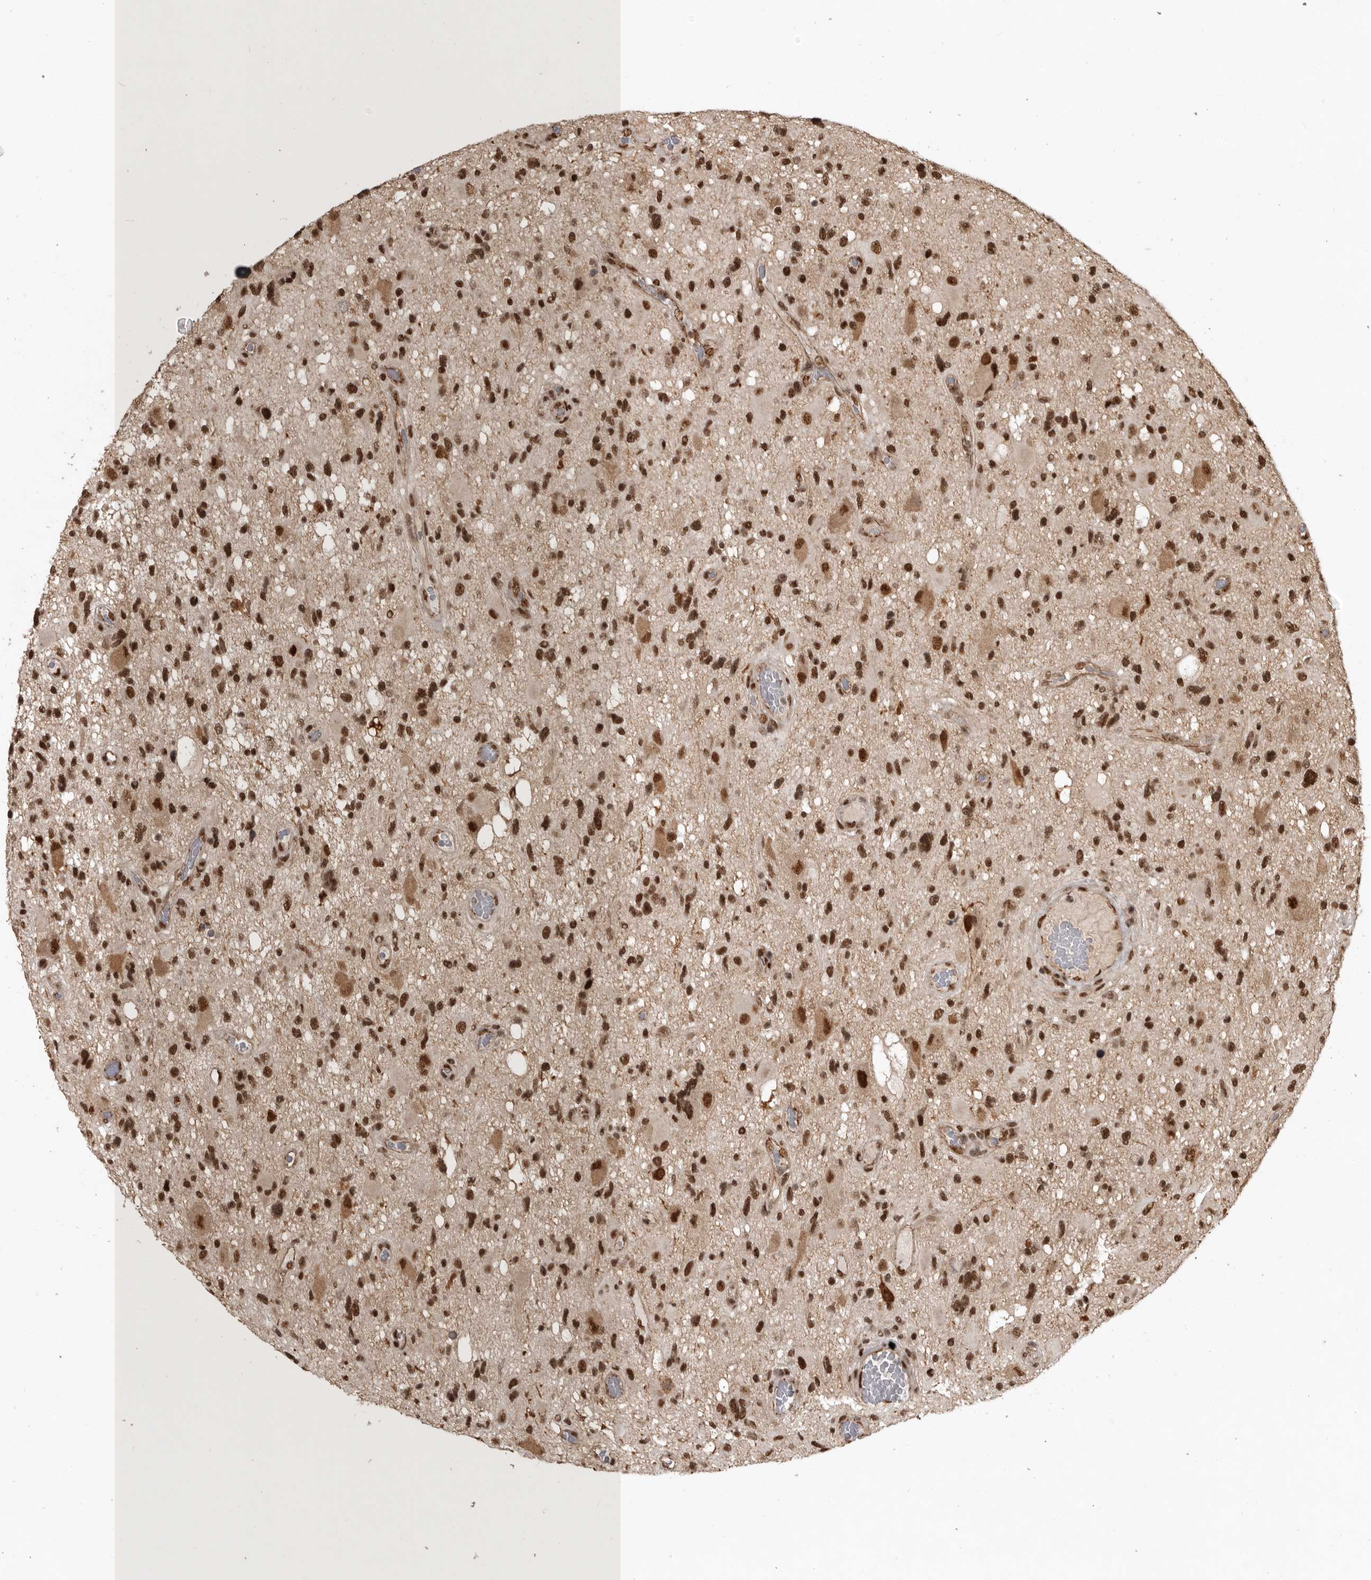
{"staining": {"intensity": "strong", "quantity": ">75%", "location": "cytoplasmic/membranous,nuclear"}, "tissue": "glioma", "cell_type": "Tumor cells", "image_type": "cancer", "snomed": [{"axis": "morphology", "description": "Glioma, malignant, High grade"}, {"axis": "topography", "description": "Brain"}], "caption": "The micrograph reveals staining of malignant glioma (high-grade), revealing strong cytoplasmic/membranous and nuclear protein expression (brown color) within tumor cells.", "gene": "CBLL1", "patient": {"sex": "male", "age": 33}}